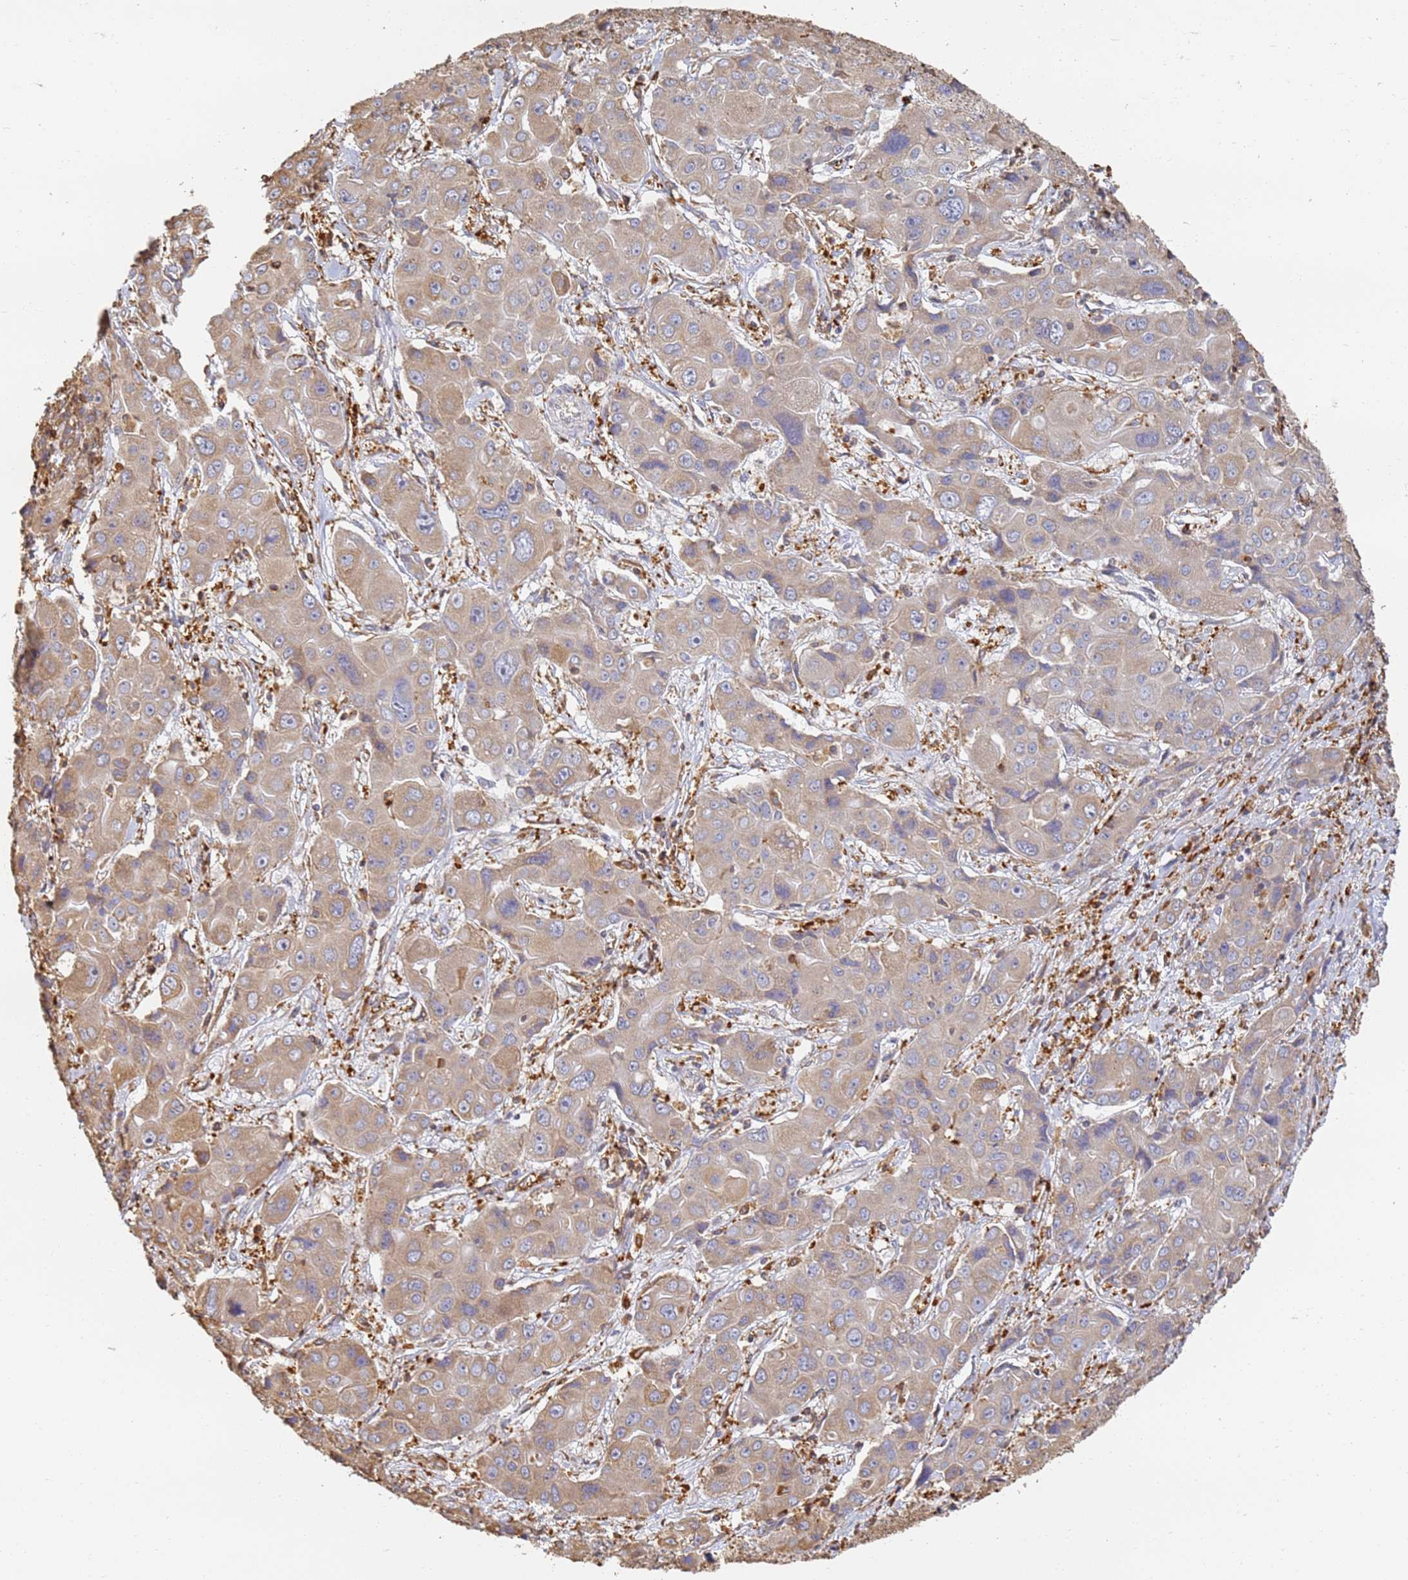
{"staining": {"intensity": "weak", "quantity": ">75%", "location": "cytoplasmic/membranous"}, "tissue": "liver cancer", "cell_type": "Tumor cells", "image_type": "cancer", "snomed": [{"axis": "morphology", "description": "Cholangiocarcinoma"}, {"axis": "topography", "description": "Liver"}], "caption": "Liver cholangiocarcinoma stained for a protein demonstrates weak cytoplasmic/membranous positivity in tumor cells.", "gene": "BIN2", "patient": {"sex": "male", "age": 67}}